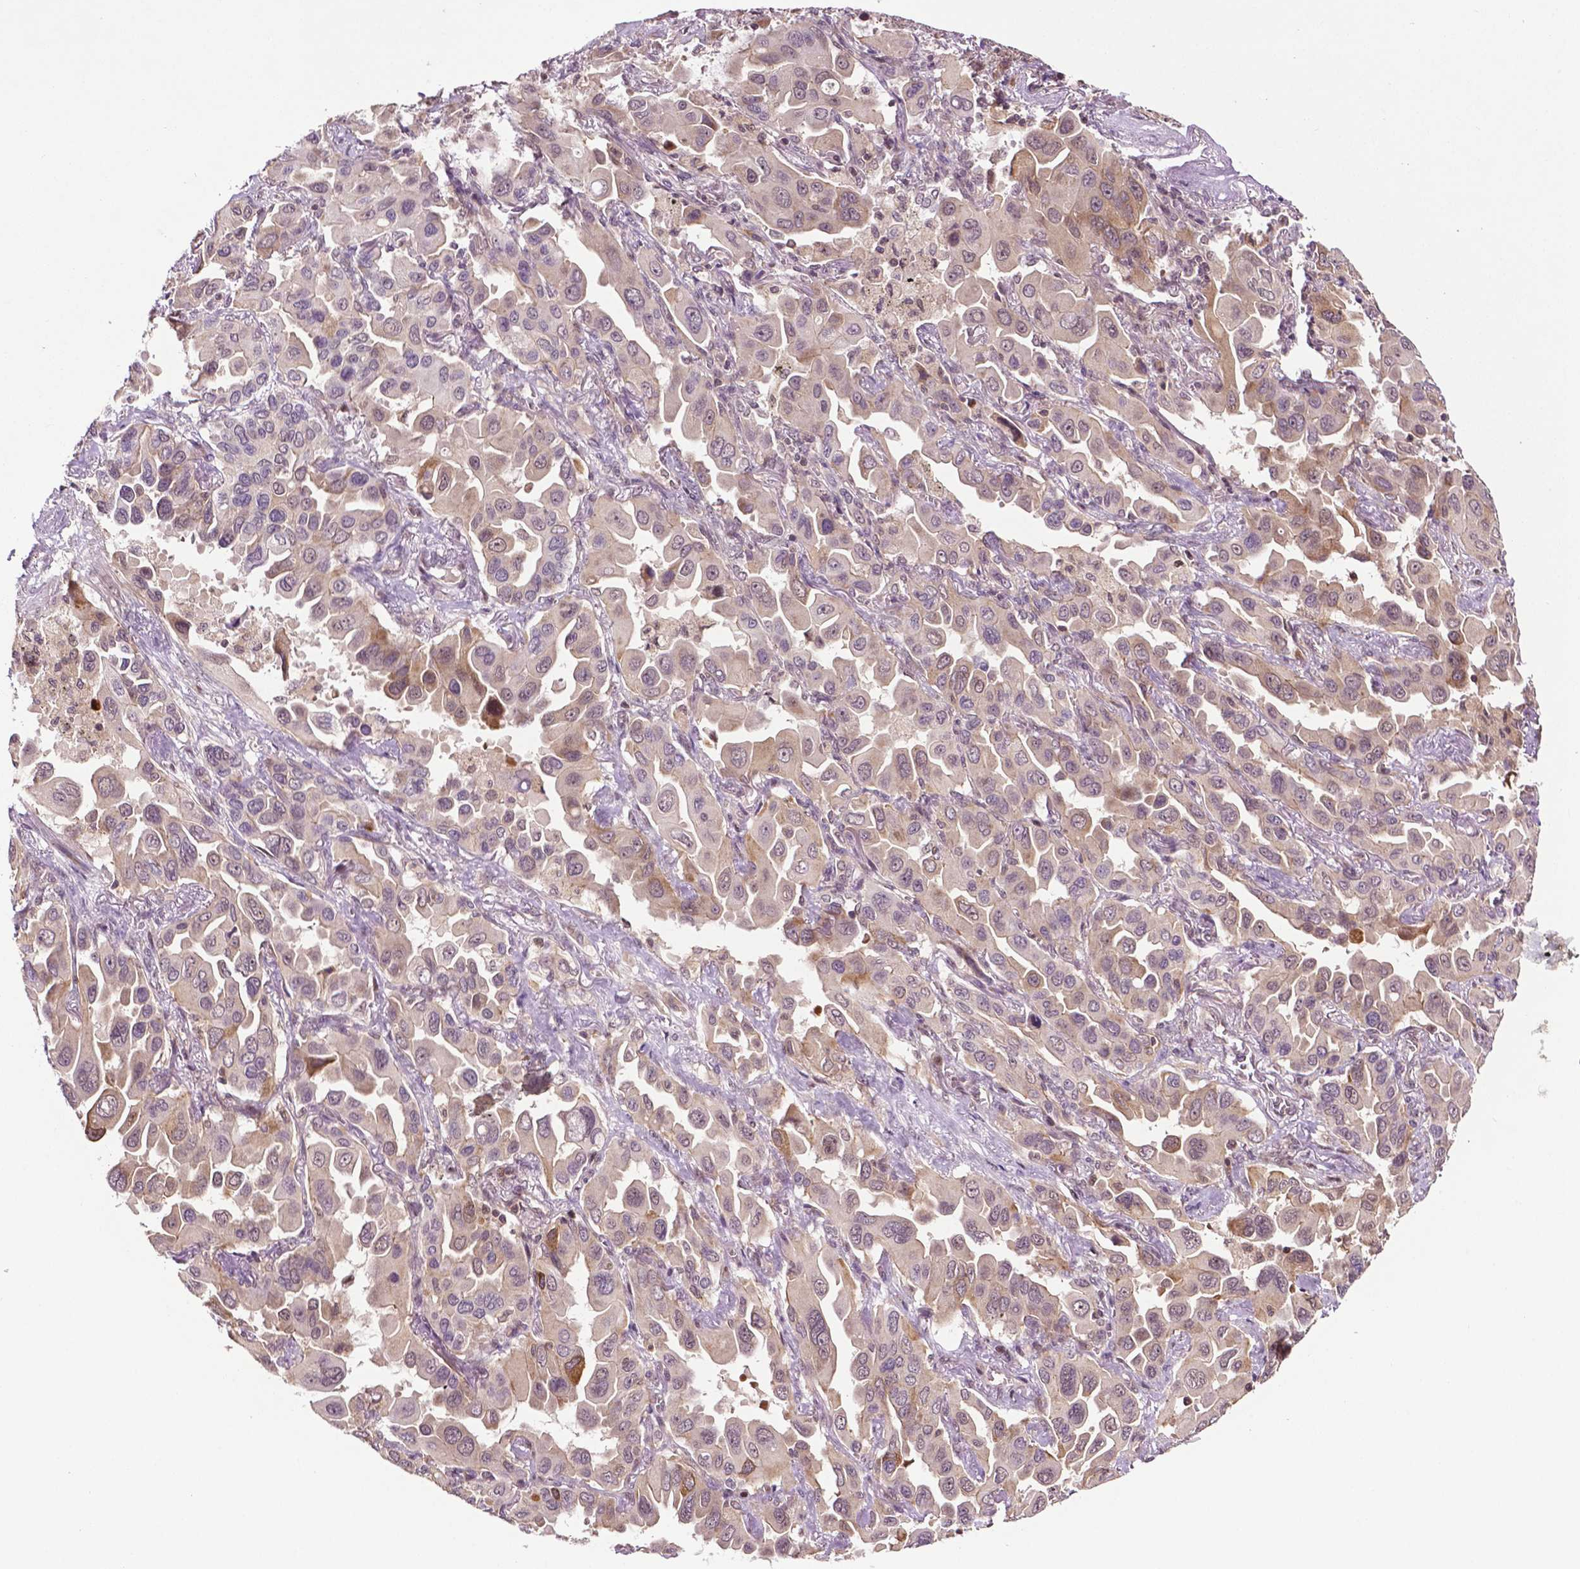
{"staining": {"intensity": "weak", "quantity": "<25%", "location": "cytoplasmic/membranous"}, "tissue": "lung cancer", "cell_type": "Tumor cells", "image_type": "cancer", "snomed": [{"axis": "morphology", "description": "Adenocarcinoma, NOS"}, {"axis": "topography", "description": "Lung"}], "caption": "Lung adenocarcinoma stained for a protein using IHC exhibits no staining tumor cells.", "gene": "TMX2", "patient": {"sex": "male", "age": 64}}